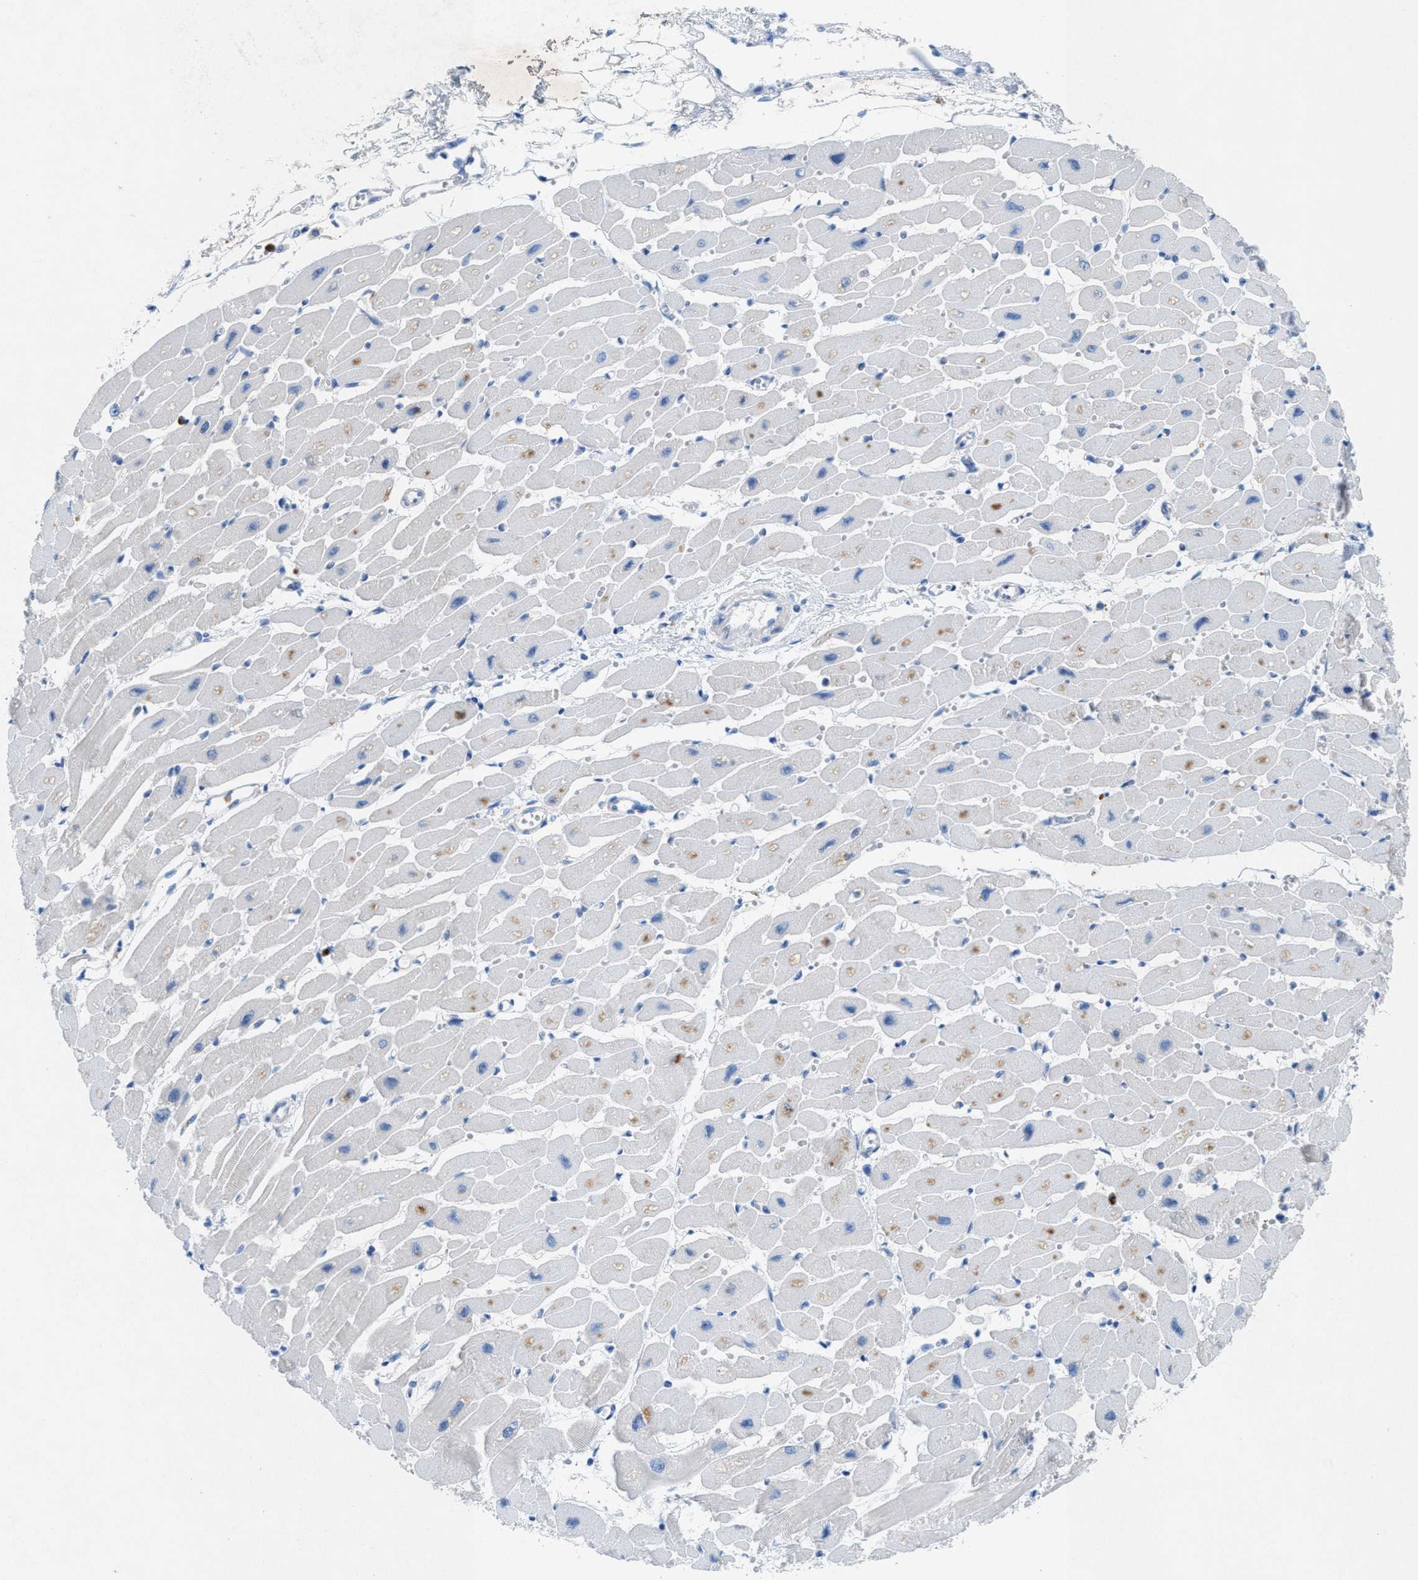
{"staining": {"intensity": "weak", "quantity": "<25%", "location": "cytoplasmic/membranous"}, "tissue": "heart muscle", "cell_type": "Cardiomyocytes", "image_type": "normal", "snomed": [{"axis": "morphology", "description": "Normal tissue, NOS"}, {"axis": "topography", "description": "Heart"}], "caption": "The immunohistochemistry (IHC) photomicrograph has no significant staining in cardiomyocytes of heart muscle. (DAB immunohistochemistry (IHC), high magnification).", "gene": "CKLF", "patient": {"sex": "female", "age": 54}}